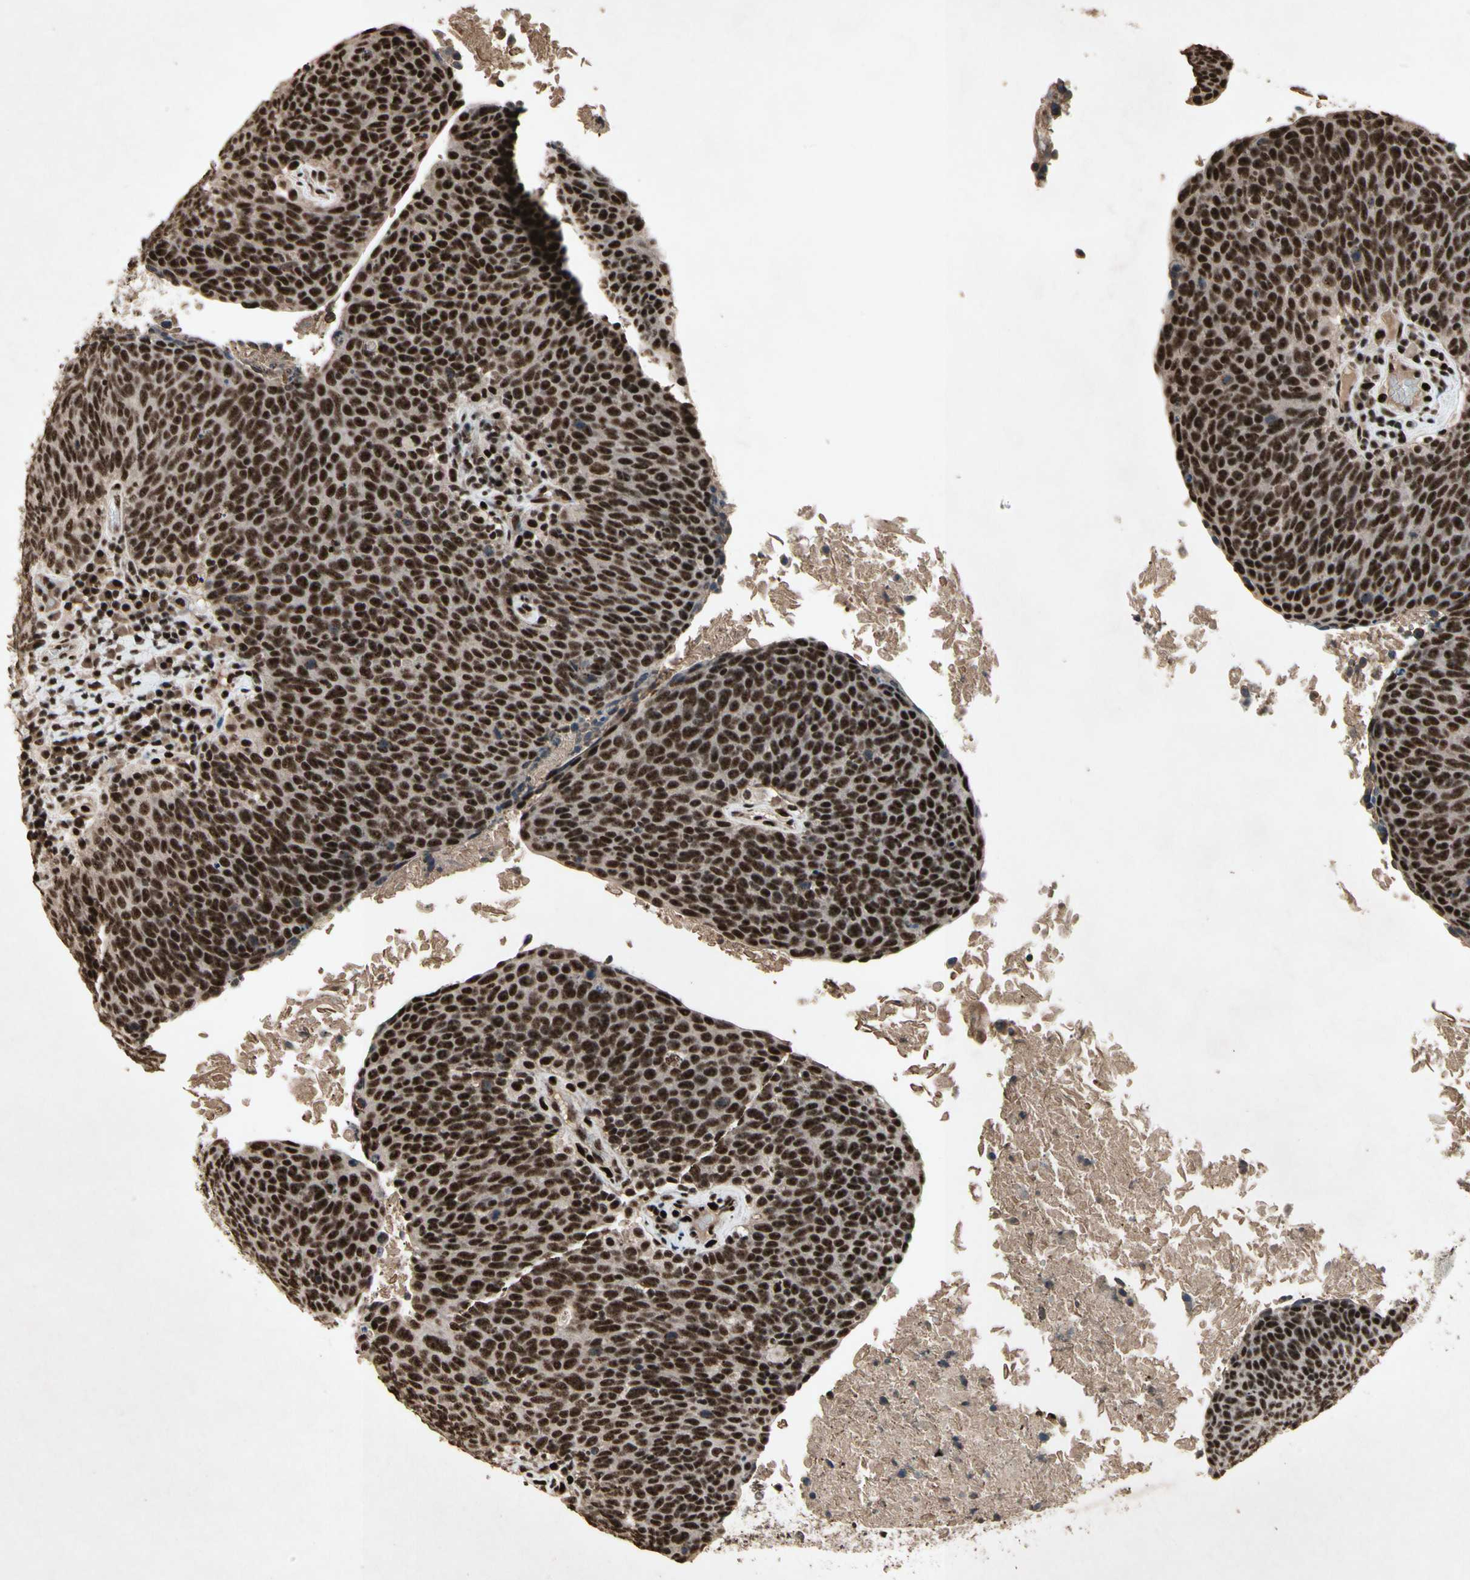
{"staining": {"intensity": "strong", "quantity": ">75%", "location": "cytoplasmic/membranous,nuclear"}, "tissue": "head and neck cancer", "cell_type": "Tumor cells", "image_type": "cancer", "snomed": [{"axis": "morphology", "description": "Squamous cell carcinoma, NOS"}, {"axis": "morphology", "description": "Squamous cell carcinoma, metastatic, NOS"}, {"axis": "topography", "description": "Lymph node"}, {"axis": "topography", "description": "Head-Neck"}], "caption": "Immunohistochemical staining of human head and neck squamous cell carcinoma demonstrates strong cytoplasmic/membranous and nuclear protein expression in approximately >75% of tumor cells. Using DAB (brown) and hematoxylin (blue) stains, captured at high magnification using brightfield microscopy.", "gene": "TBX2", "patient": {"sex": "male", "age": 62}}